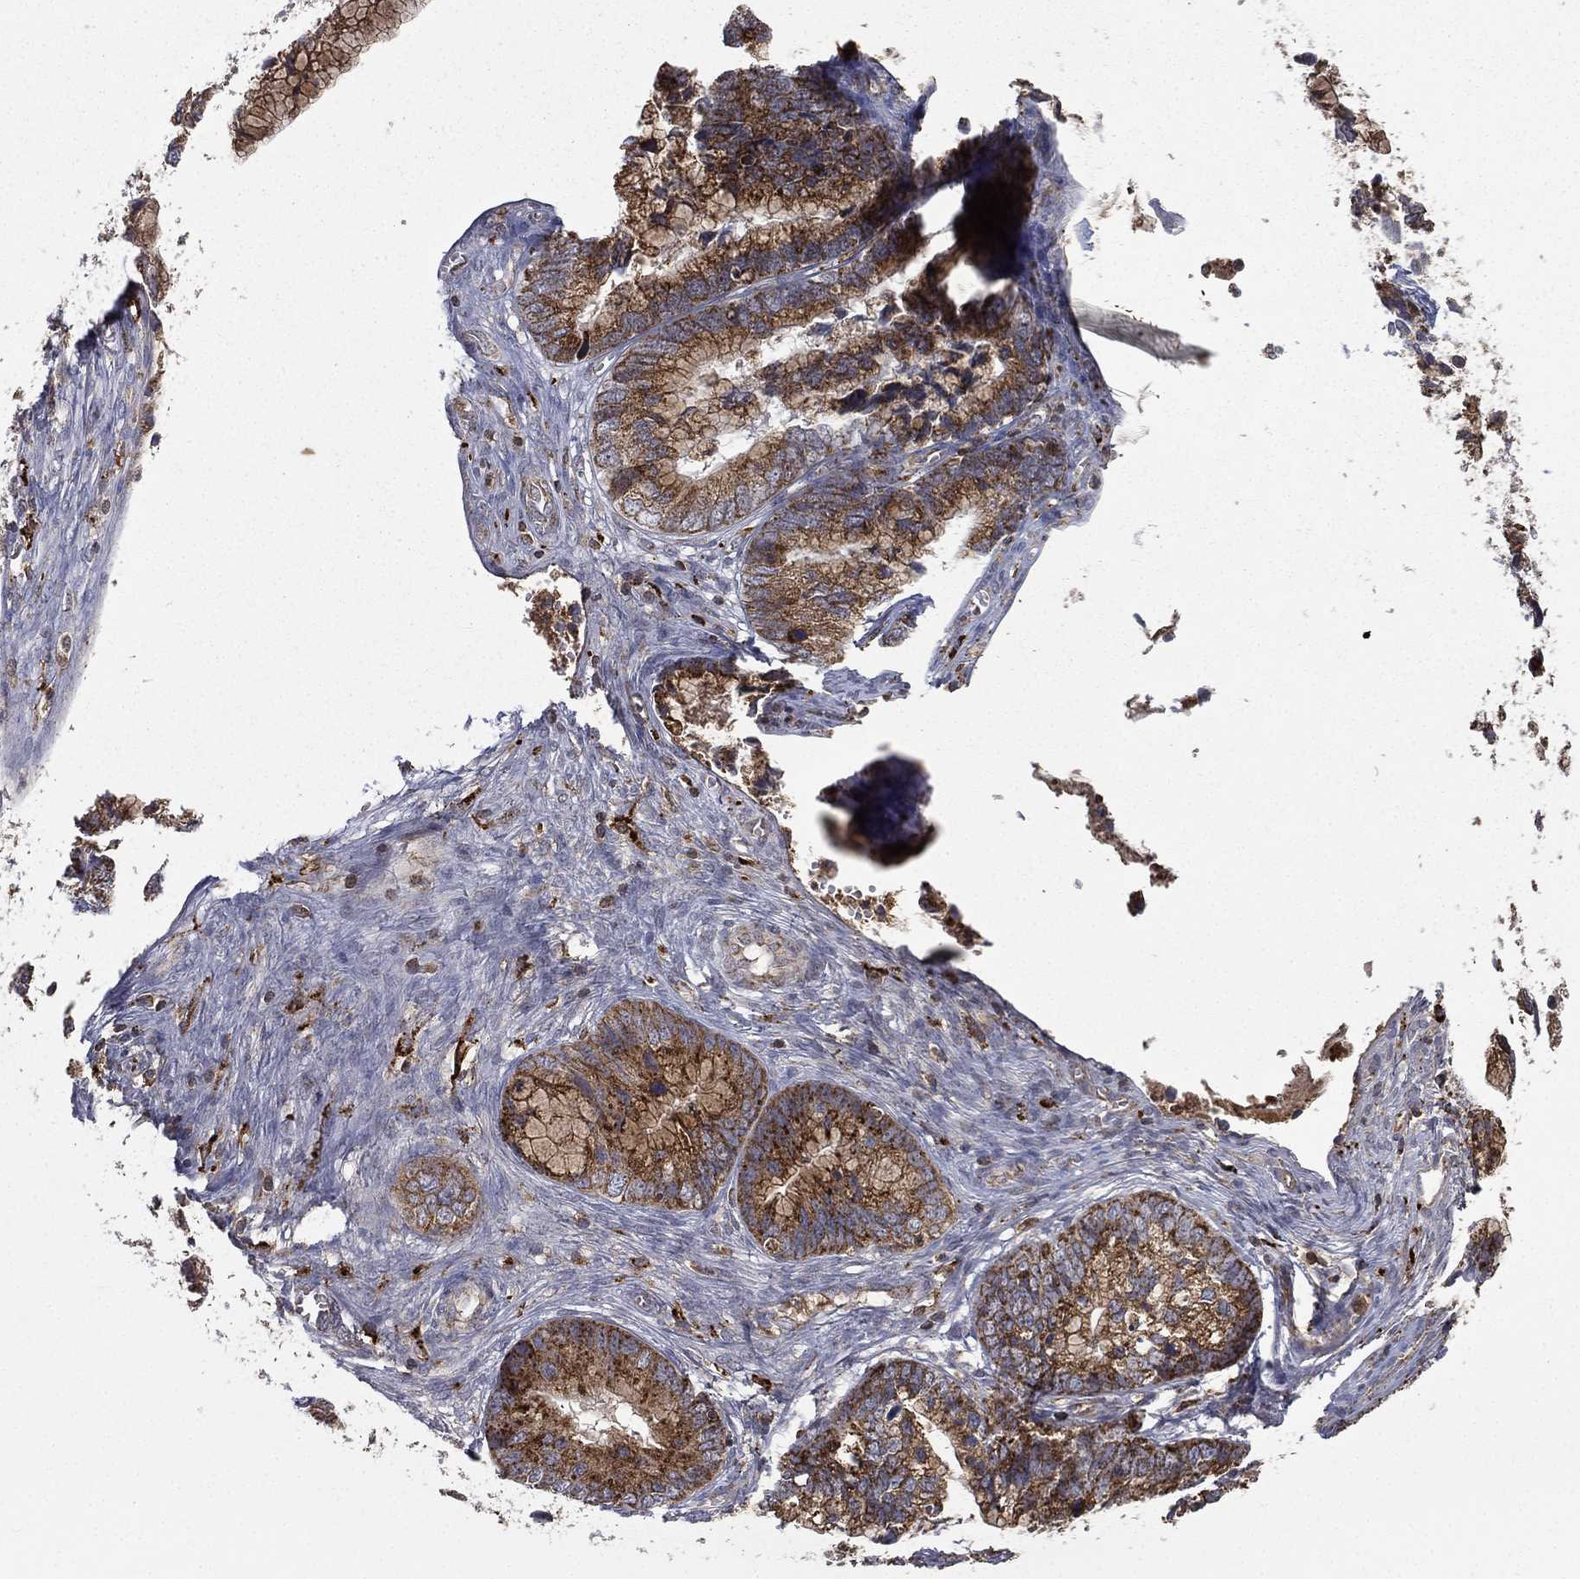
{"staining": {"intensity": "strong", "quantity": ">75%", "location": "cytoplasmic/membranous"}, "tissue": "cervical cancer", "cell_type": "Tumor cells", "image_type": "cancer", "snomed": [{"axis": "morphology", "description": "Adenocarcinoma, NOS"}, {"axis": "topography", "description": "Cervix"}], "caption": "Cervical cancer stained with immunohistochemistry shows strong cytoplasmic/membranous positivity in approximately >75% of tumor cells.", "gene": "RIN3", "patient": {"sex": "female", "age": 44}}